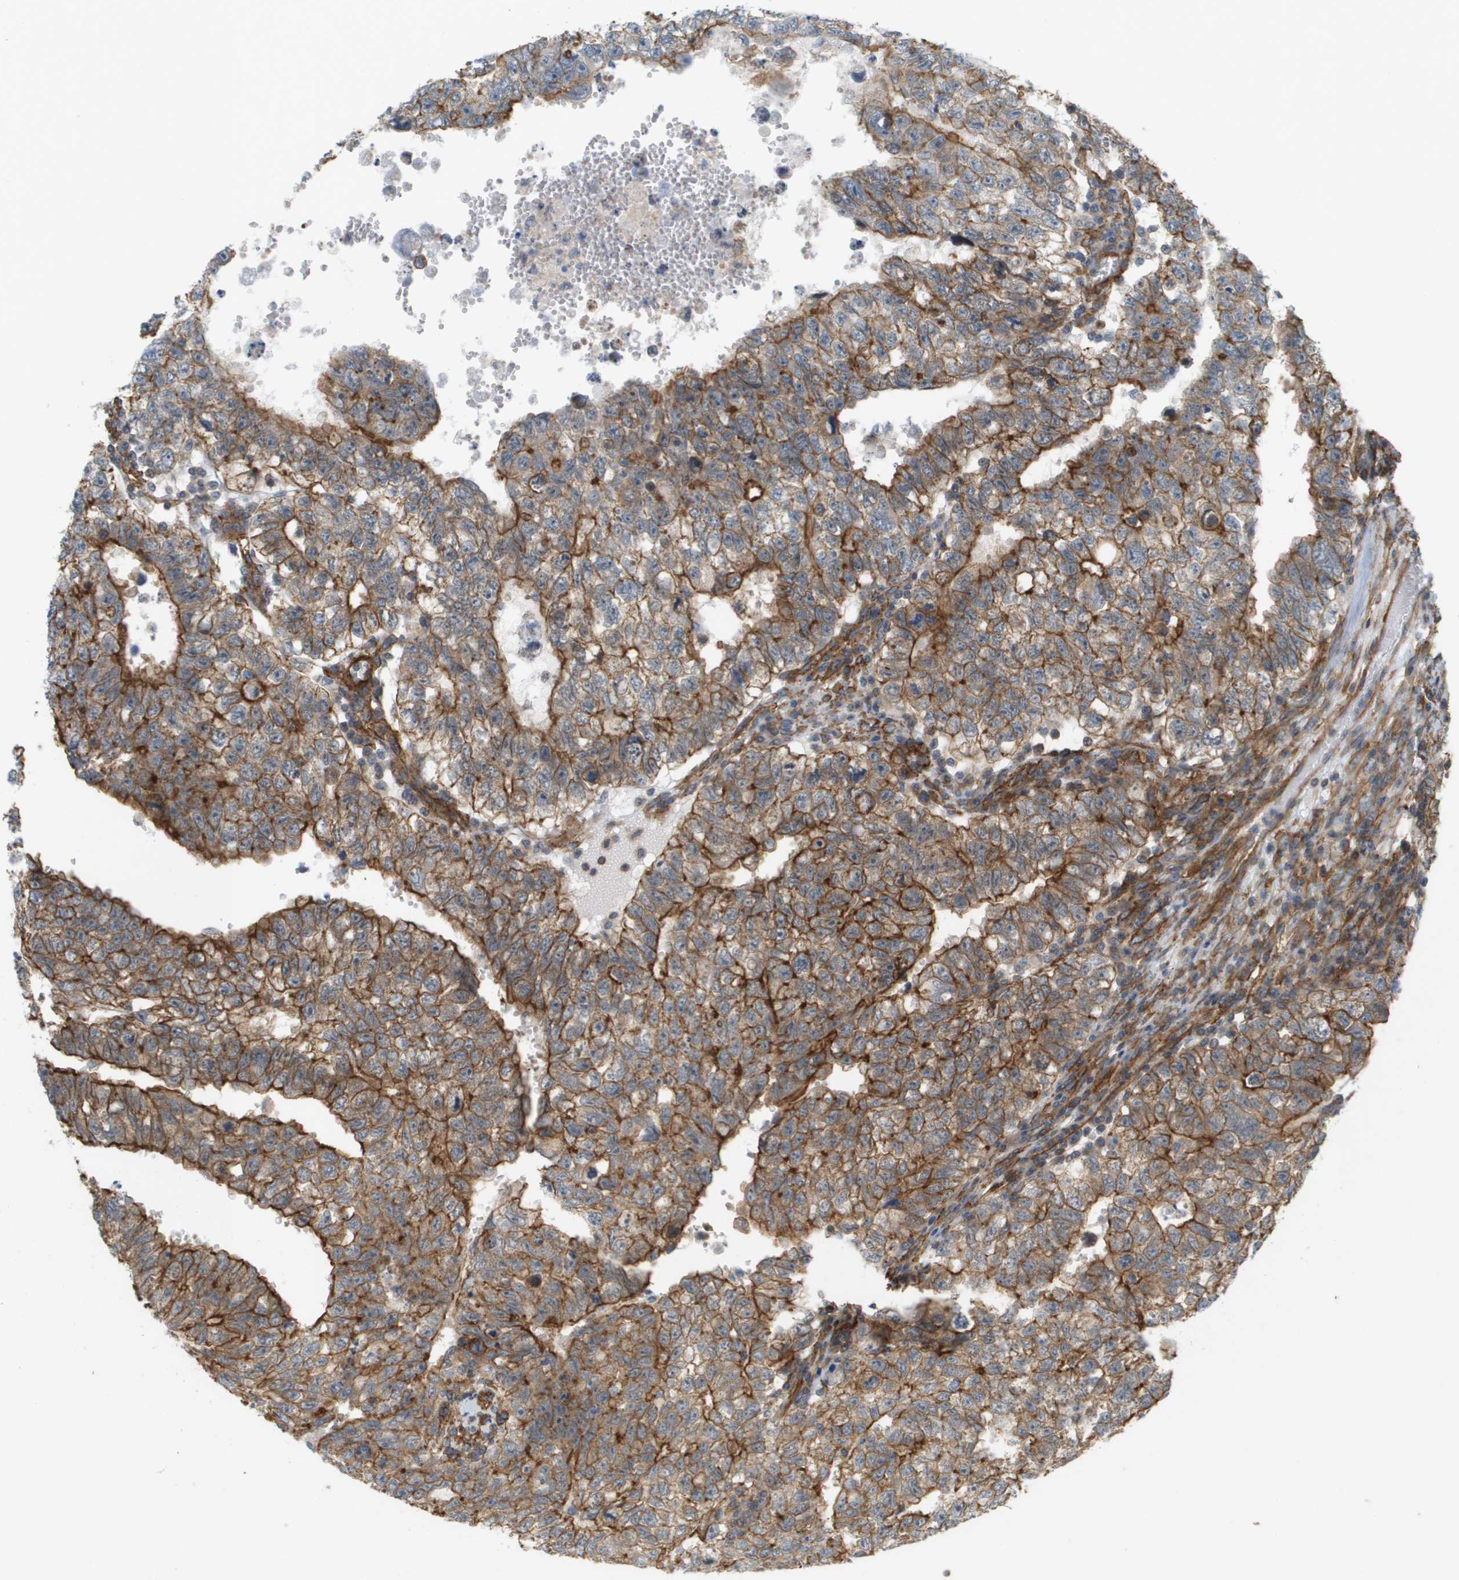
{"staining": {"intensity": "moderate", "quantity": ">75%", "location": "cytoplasmic/membranous"}, "tissue": "testis cancer", "cell_type": "Tumor cells", "image_type": "cancer", "snomed": [{"axis": "morphology", "description": "Seminoma, NOS"}, {"axis": "morphology", "description": "Carcinoma, Embryonal, NOS"}, {"axis": "topography", "description": "Testis"}], "caption": "Protein analysis of embryonal carcinoma (testis) tissue demonstrates moderate cytoplasmic/membranous expression in about >75% of tumor cells. (DAB IHC with brightfield microscopy, high magnification).", "gene": "SGMS2", "patient": {"sex": "male", "age": 38}}